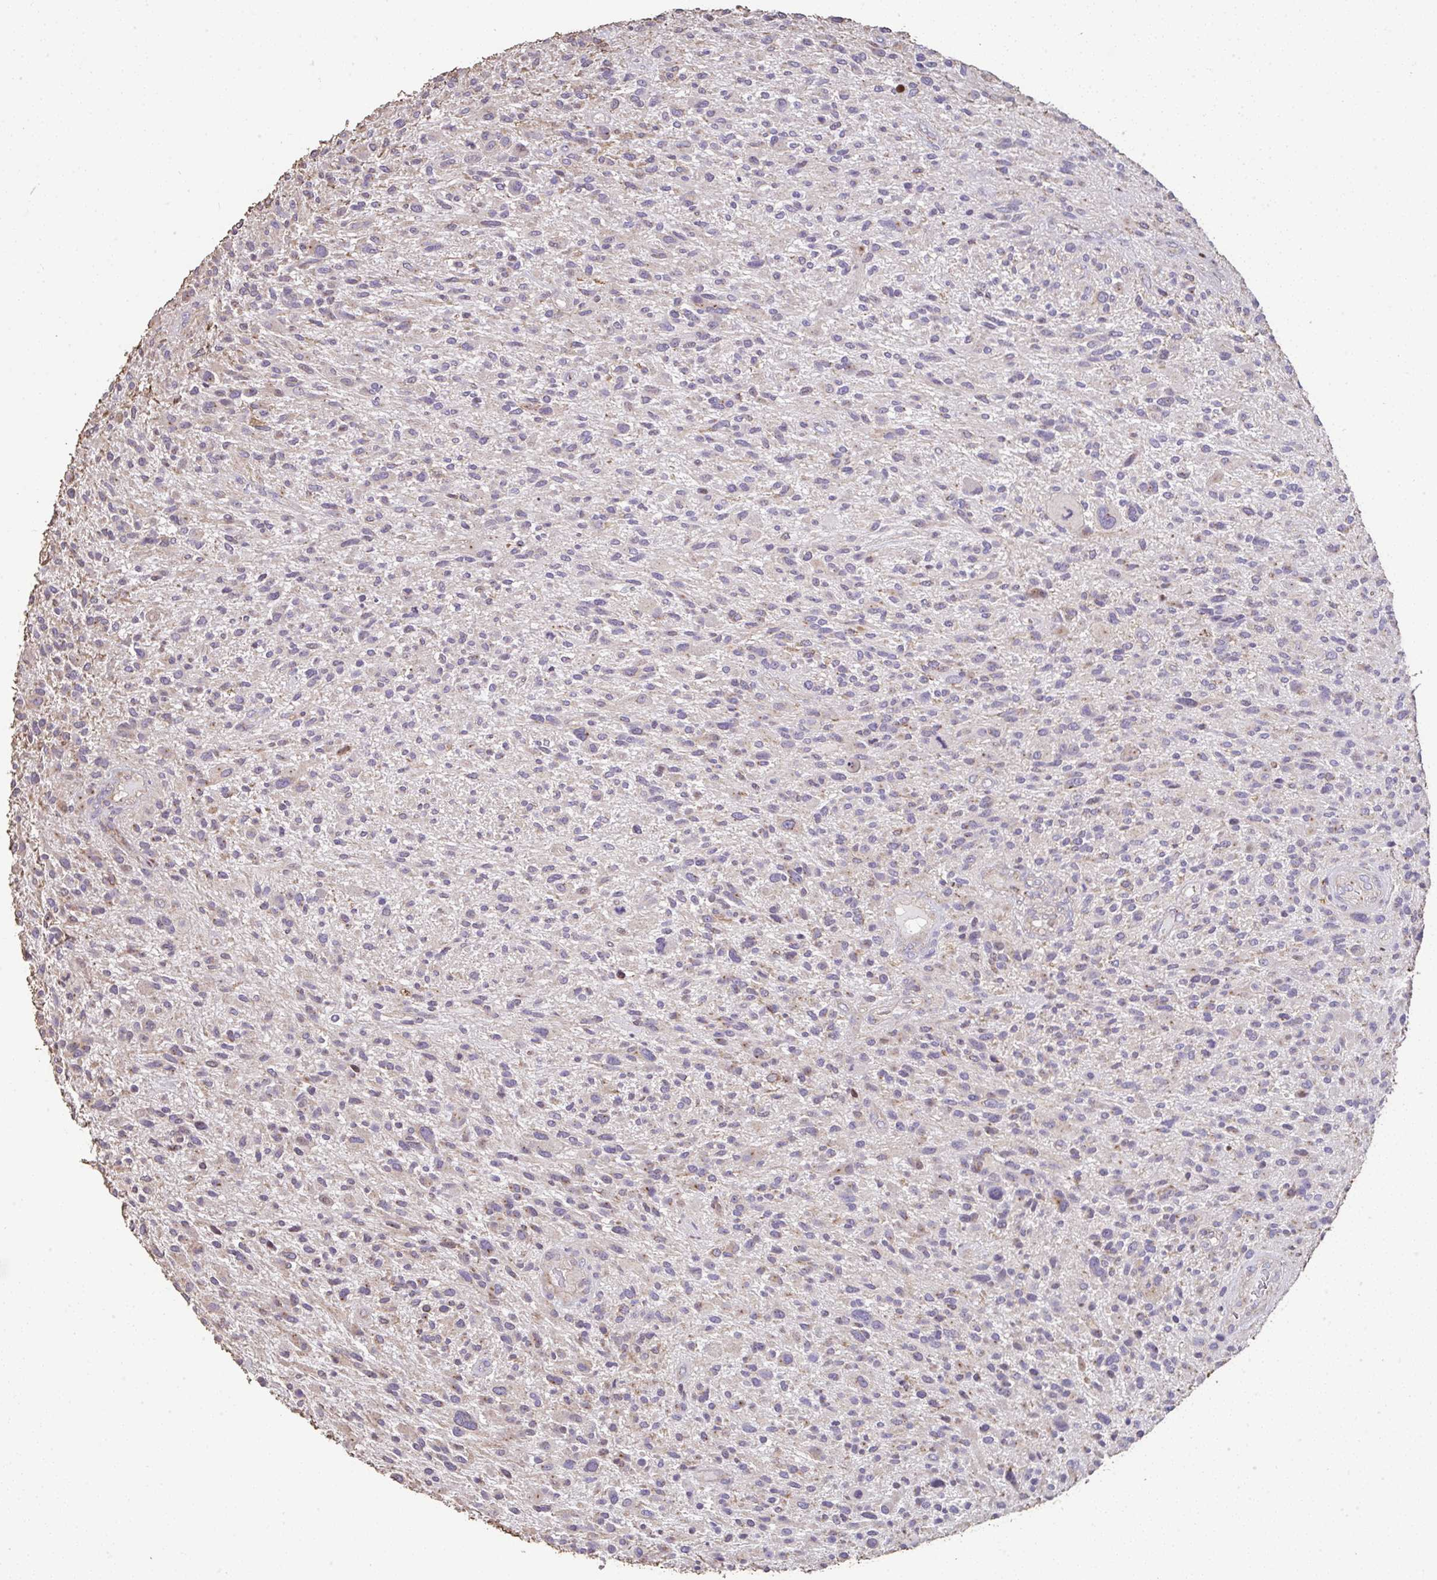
{"staining": {"intensity": "weak", "quantity": "<25%", "location": "cytoplasmic/membranous"}, "tissue": "glioma", "cell_type": "Tumor cells", "image_type": "cancer", "snomed": [{"axis": "morphology", "description": "Glioma, malignant, High grade"}, {"axis": "topography", "description": "Brain"}], "caption": "This is an immunohistochemistry photomicrograph of human malignant glioma (high-grade). There is no staining in tumor cells.", "gene": "RUNDC3B", "patient": {"sex": "male", "age": 47}}